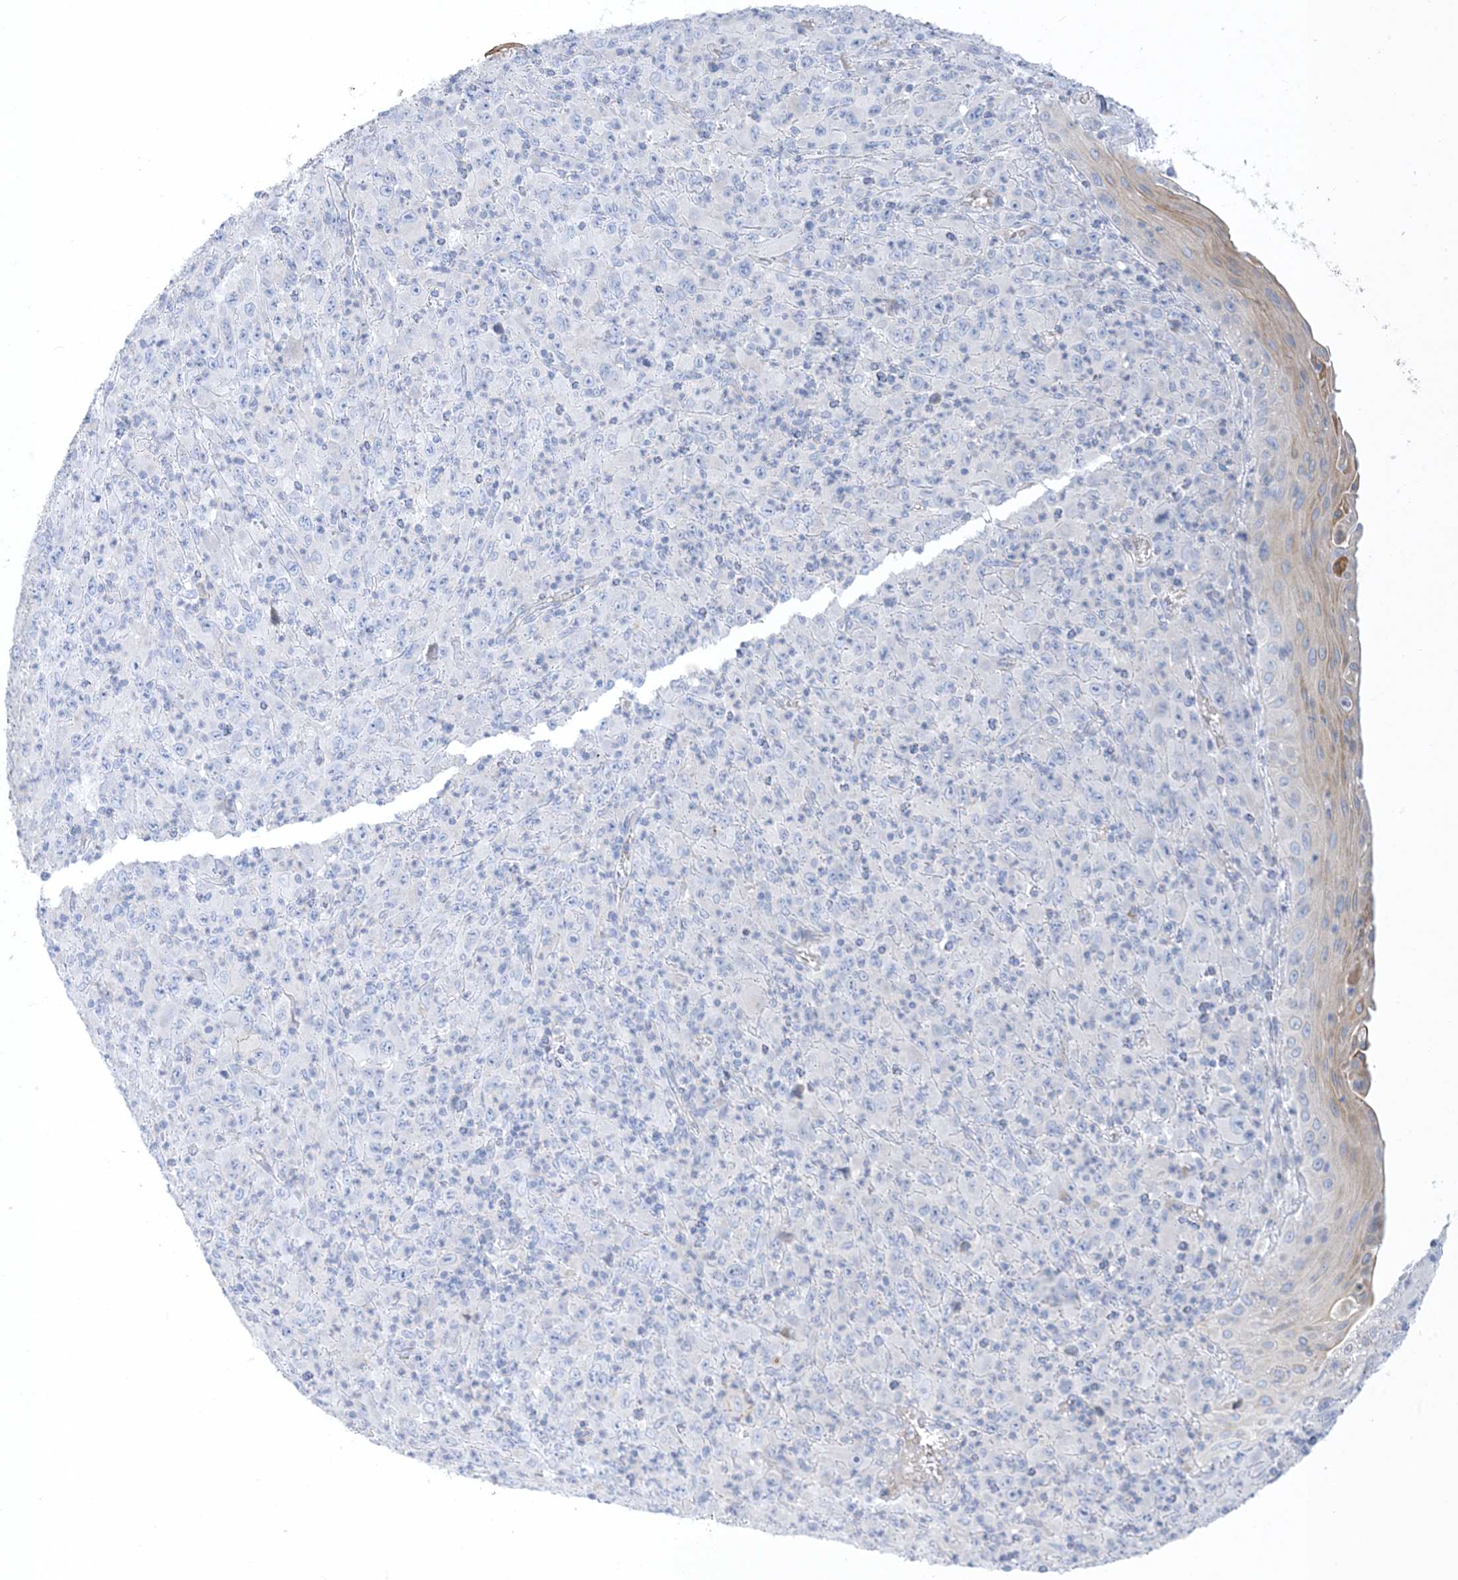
{"staining": {"intensity": "negative", "quantity": "none", "location": "none"}, "tissue": "melanoma", "cell_type": "Tumor cells", "image_type": "cancer", "snomed": [{"axis": "morphology", "description": "Malignant melanoma, Metastatic site"}, {"axis": "topography", "description": "Skin"}], "caption": "The immunohistochemistry (IHC) image has no significant expression in tumor cells of malignant melanoma (metastatic site) tissue.", "gene": "XIRP2", "patient": {"sex": "female", "age": 56}}